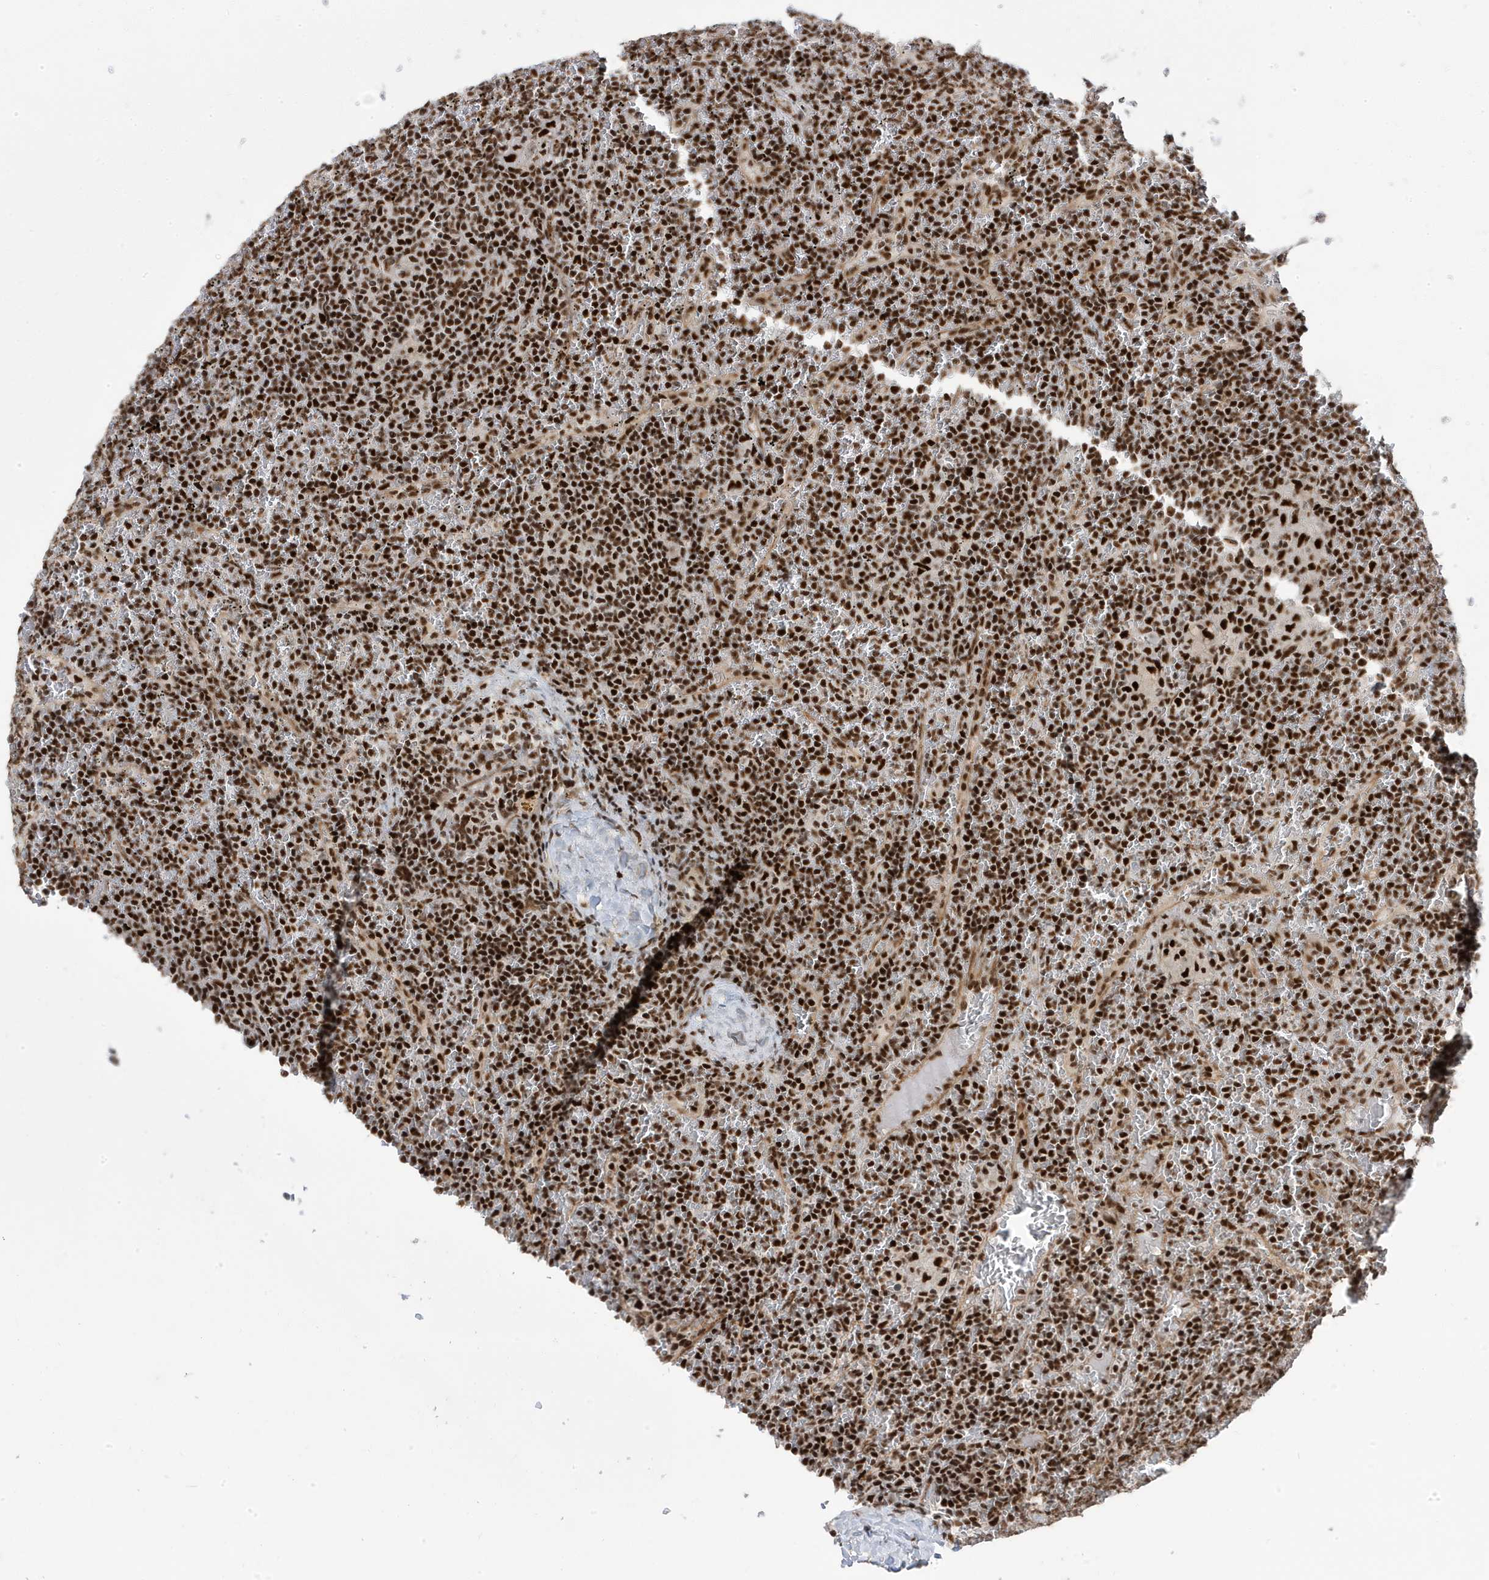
{"staining": {"intensity": "strong", "quantity": ">75%", "location": "nuclear"}, "tissue": "lymphoma", "cell_type": "Tumor cells", "image_type": "cancer", "snomed": [{"axis": "morphology", "description": "Malignant lymphoma, non-Hodgkin's type, Low grade"}, {"axis": "topography", "description": "Spleen"}], "caption": "IHC image of human lymphoma stained for a protein (brown), which demonstrates high levels of strong nuclear positivity in approximately >75% of tumor cells.", "gene": "MTREX", "patient": {"sex": "female", "age": 19}}